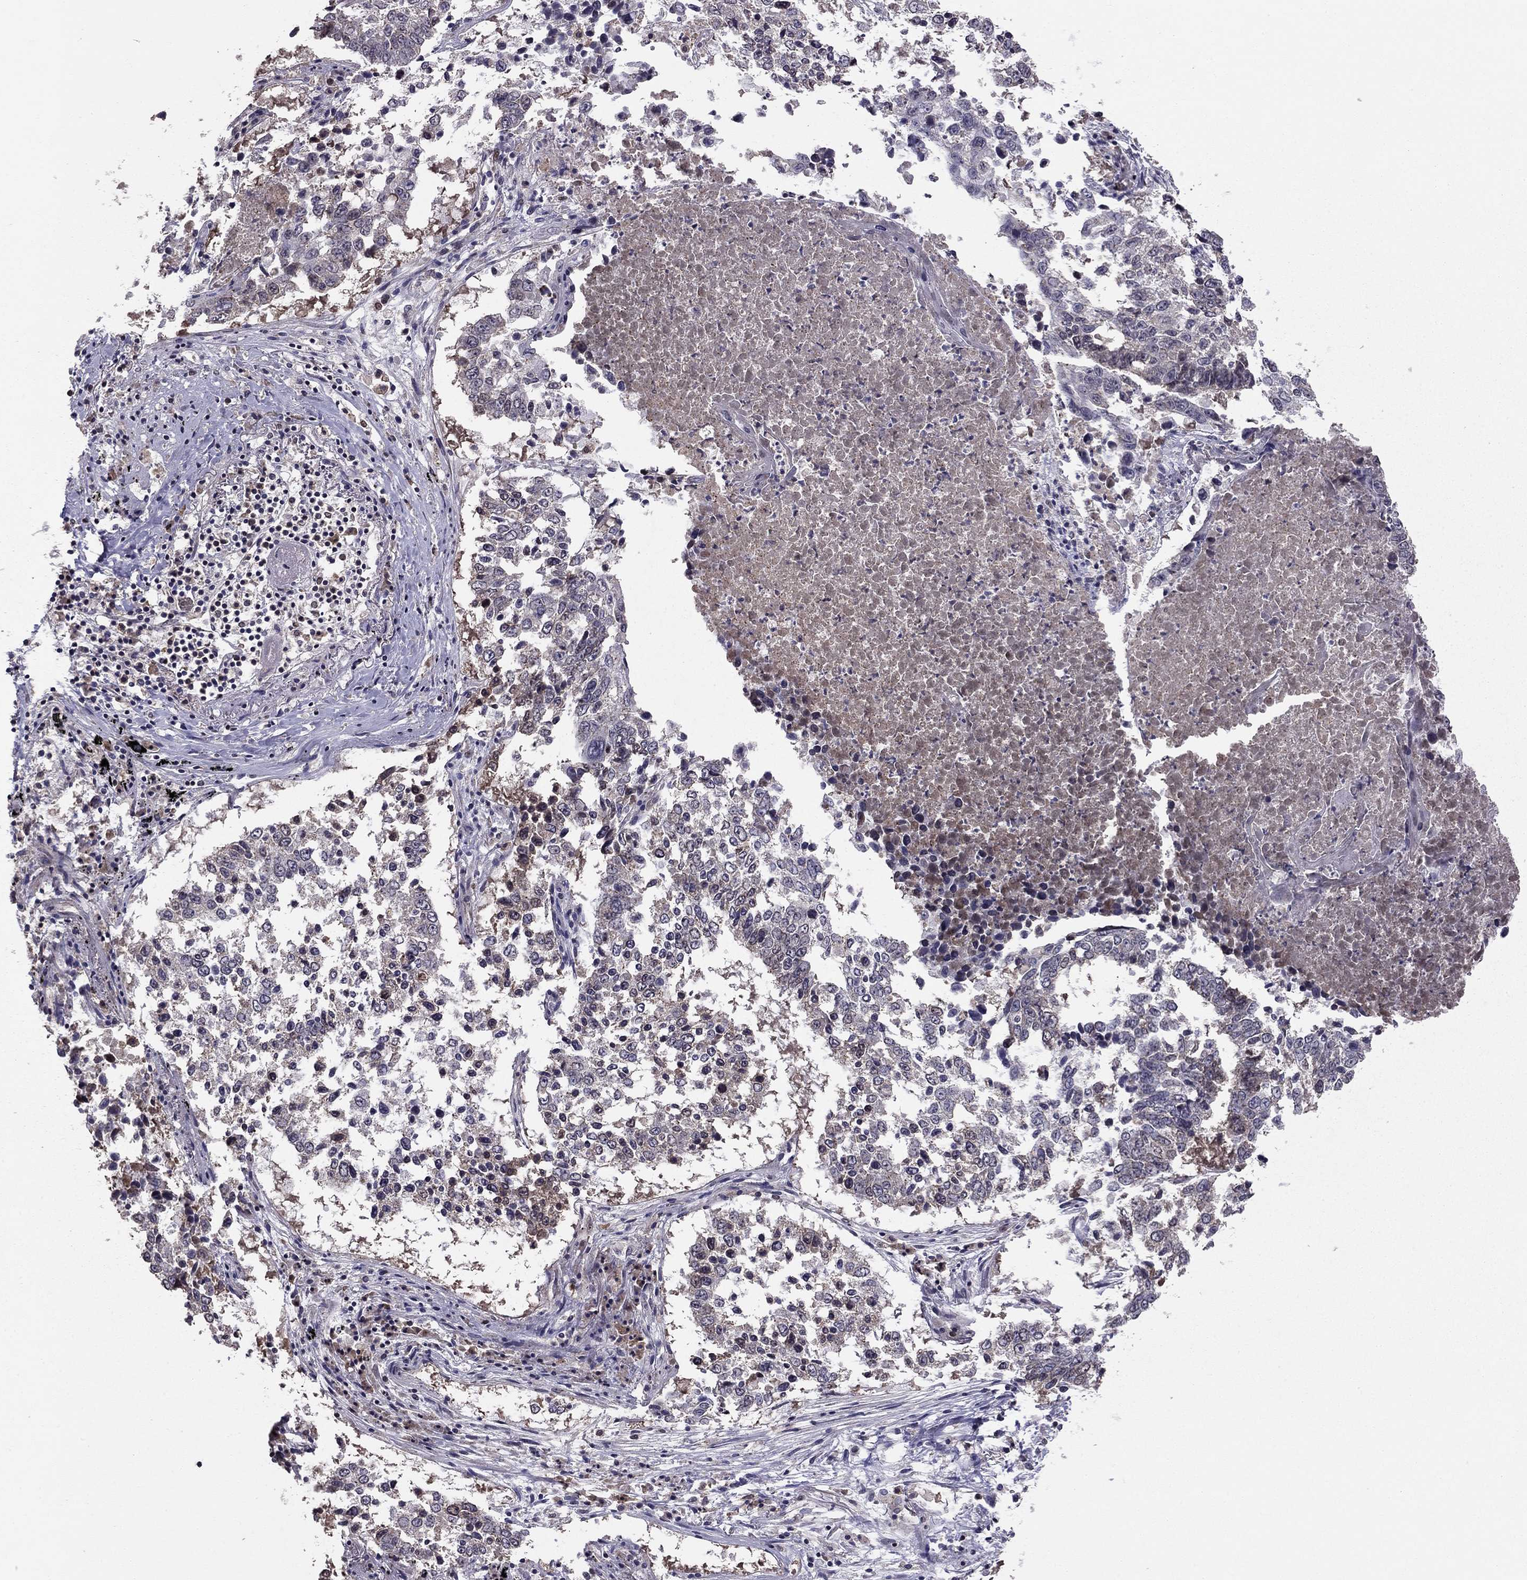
{"staining": {"intensity": "negative", "quantity": "none", "location": "none"}, "tissue": "lung cancer", "cell_type": "Tumor cells", "image_type": "cancer", "snomed": [{"axis": "morphology", "description": "Squamous cell carcinoma, NOS"}, {"axis": "topography", "description": "Lung"}], "caption": "A histopathology image of human lung cancer (squamous cell carcinoma) is negative for staining in tumor cells.", "gene": "HCN1", "patient": {"sex": "male", "age": 82}}